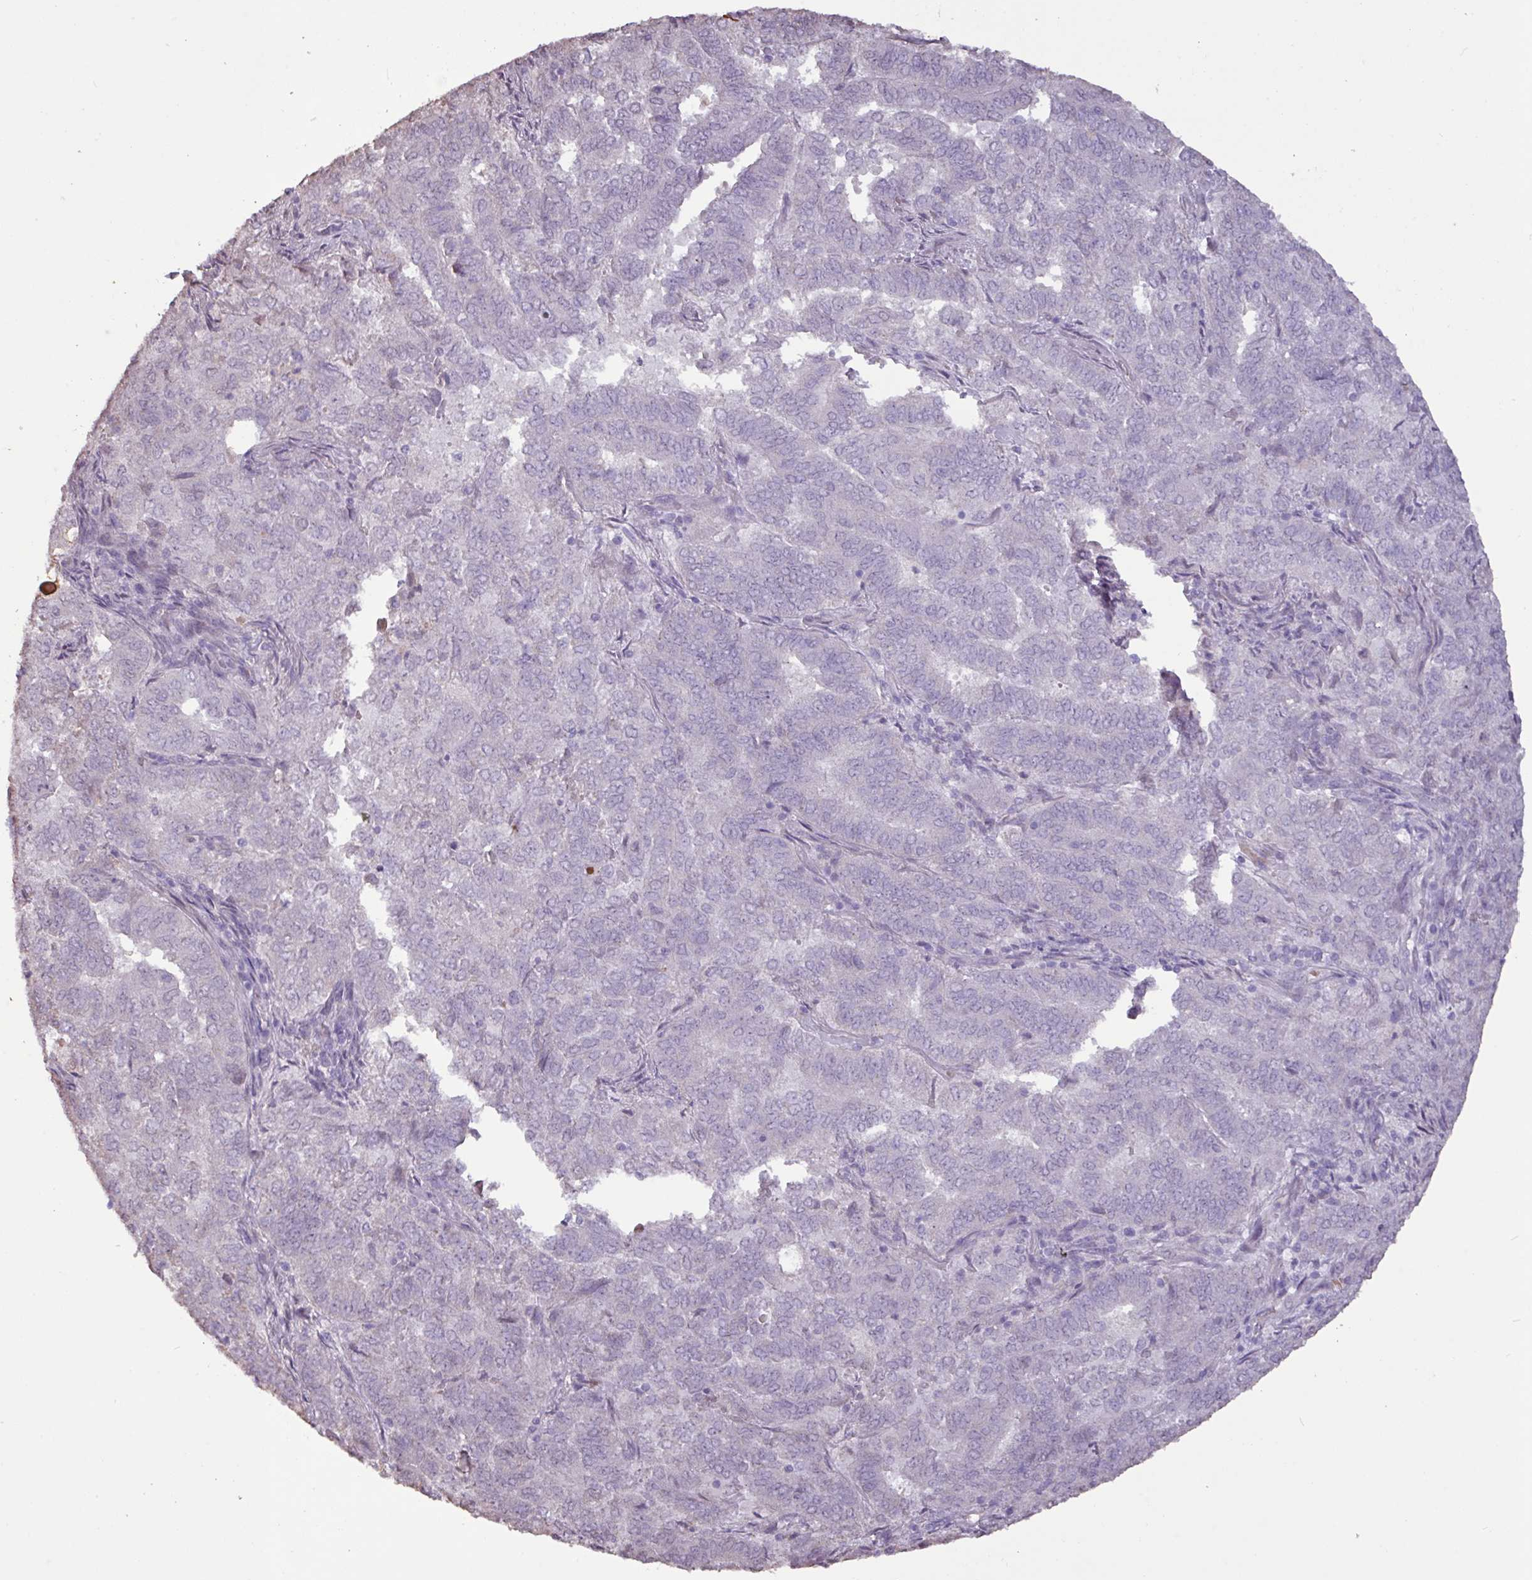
{"staining": {"intensity": "negative", "quantity": "none", "location": "none"}, "tissue": "endometrial cancer", "cell_type": "Tumor cells", "image_type": "cancer", "snomed": [{"axis": "morphology", "description": "Adenocarcinoma, NOS"}, {"axis": "topography", "description": "Endometrium"}], "caption": "IHC histopathology image of adenocarcinoma (endometrial) stained for a protein (brown), which demonstrates no expression in tumor cells.", "gene": "L3MBTL3", "patient": {"sex": "female", "age": 72}}